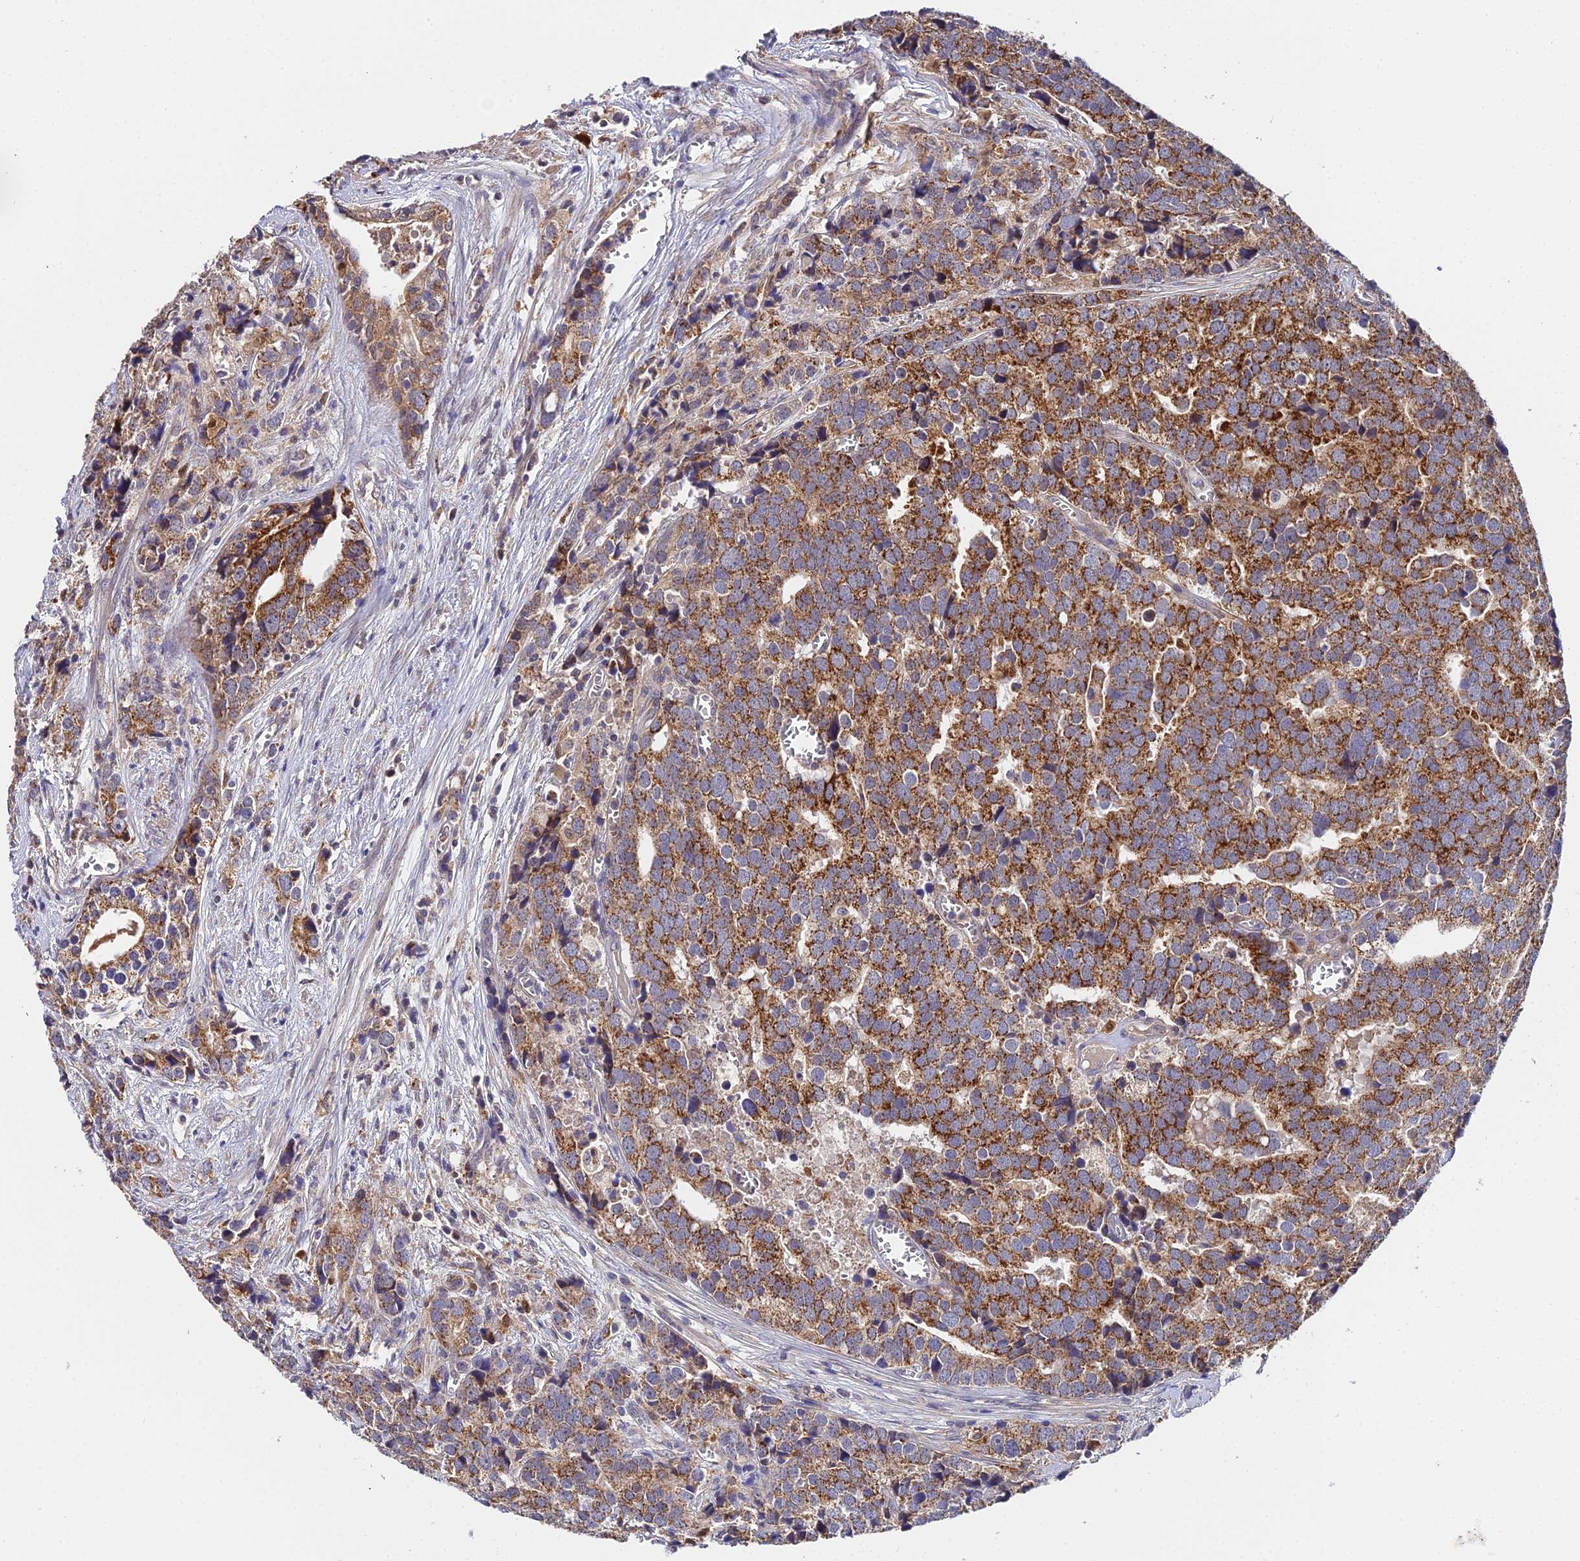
{"staining": {"intensity": "strong", "quantity": ">75%", "location": "cytoplasmic/membranous"}, "tissue": "prostate cancer", "cell_type": "Tumor cells", "image_type": "cancer", "snomed": [{"axis": "morphology", "description": "Adenocarcinoma, High grade"}, {"axis": "topography", "description": "Prostate"}], "caption": "The photomicrograph displays a brown stain indicating the presence of a protein in the cytoplasmic/membranous of tumor cells in prostate cancer. The protein of interest is stained brown, and the nuclei are stained in blue (DAB IHC with brightfield microscopy, high magnification).", "gene": "ZBED8", "patient": {"sex": "male", "age": 71}}